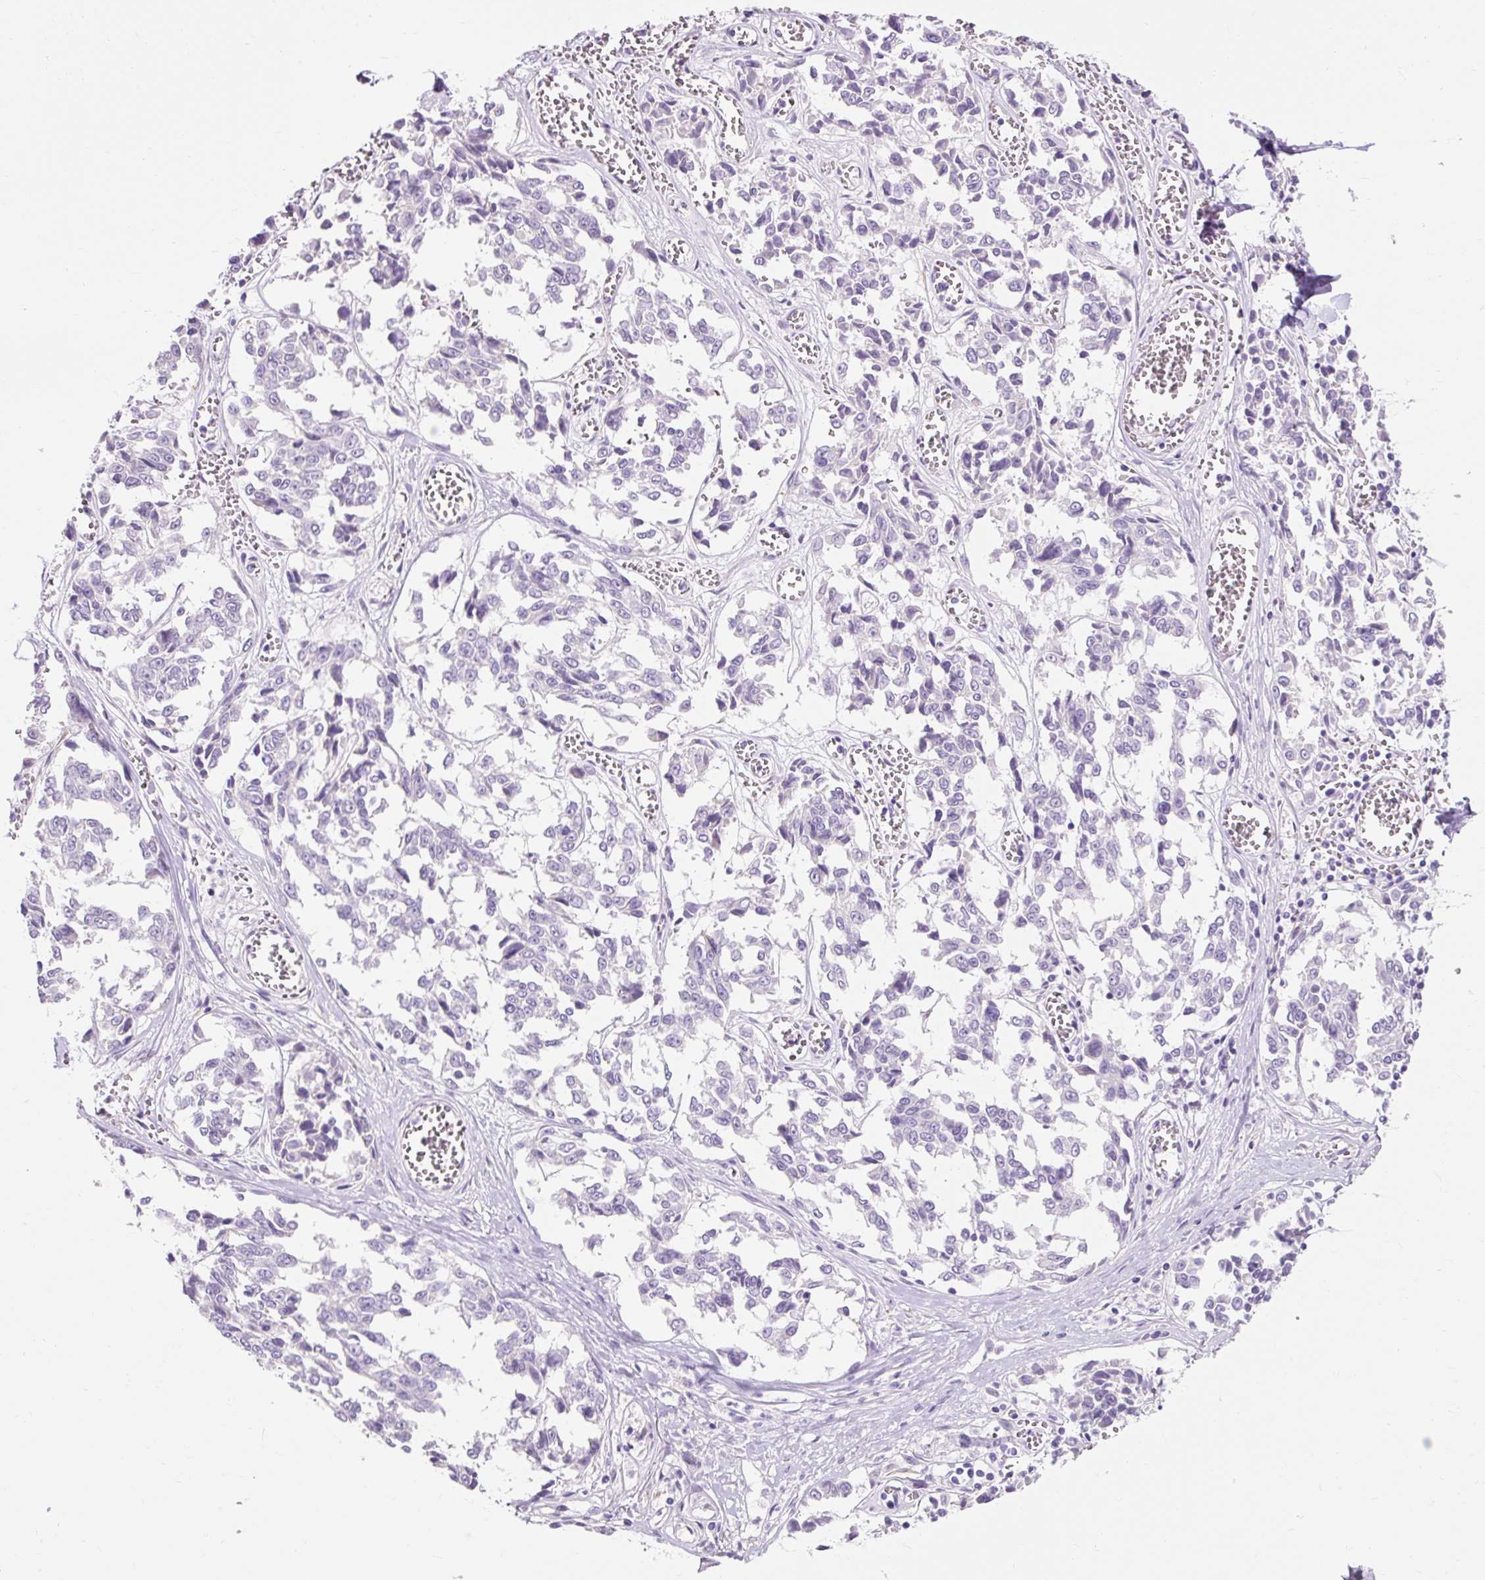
{"staining": {"intensity": "negative", "quantity": "none", "location": "none"}, "tissue": "melanoma", "cell_type": "Tumor cells", "image_type": "cancer", "snomed": [{"axis": "morphology", "description": "Malignant melanoma, NOS"}, {"axis": "topography", "description": "Skin"}], "caption": "IHC histopathology image of melanoma stained for a protein (brown), which displays no expression in tumor cells.", "gene": "TMEM213", "patient": {"sex": "female", "age": 64}}